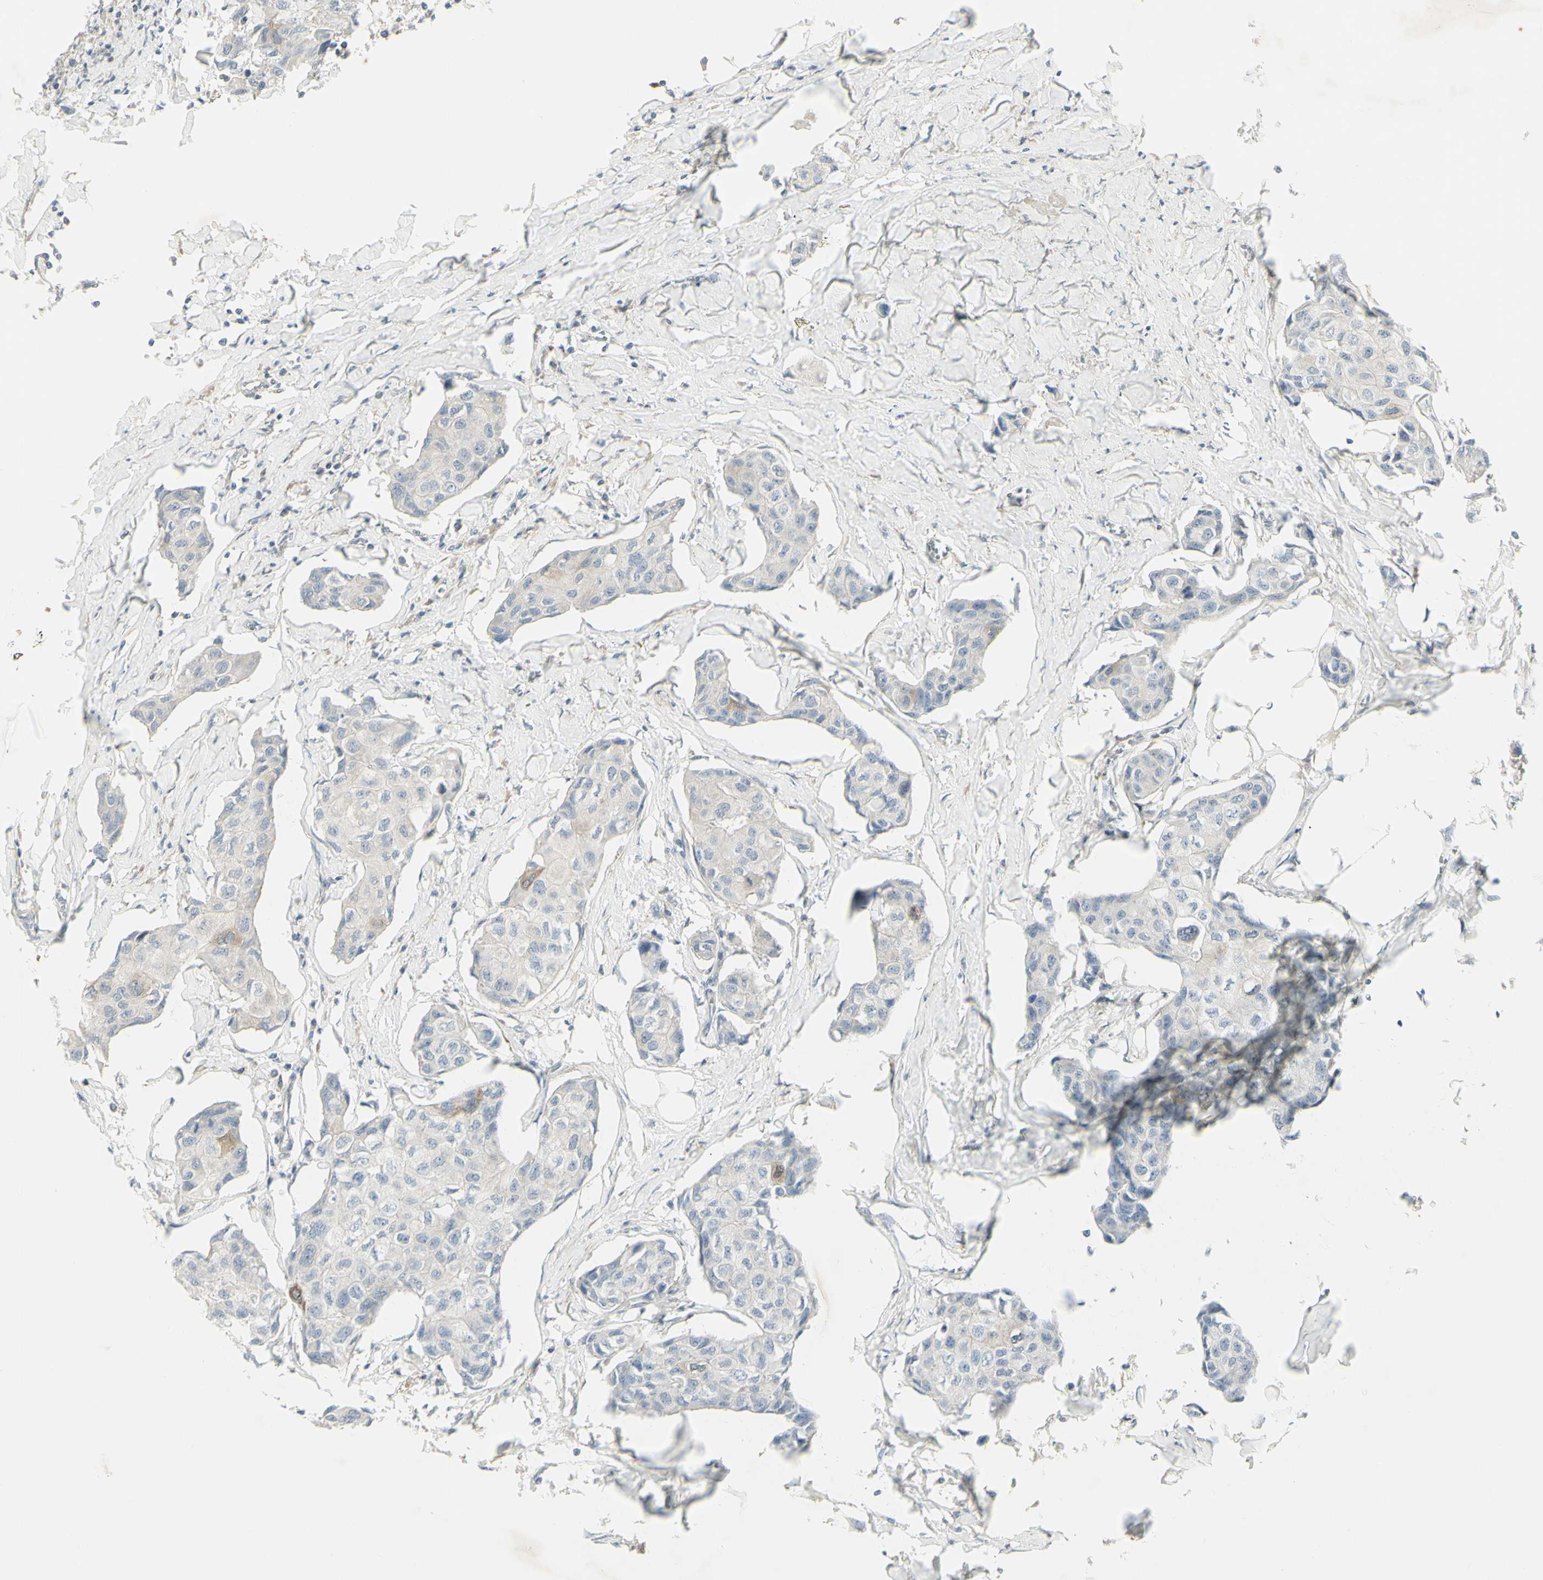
{"staining": {"intensity": "negative", "quantity": "none", "location": "none"}, "tissue": "breast cancer", "cell_type": "Tumor cells", "image_type": "cancer", "snomed": [{"axis": "morphology", "description": "Duct carcinoma"}, {"axis": "topography", "description": "Breast"}], "caption": "An IHC image of breast cancer is shown. There is no staining in tumor cells of breast cancer.", "gene": "CCNB2", "patient": {"sex": "female", "age": 80}}